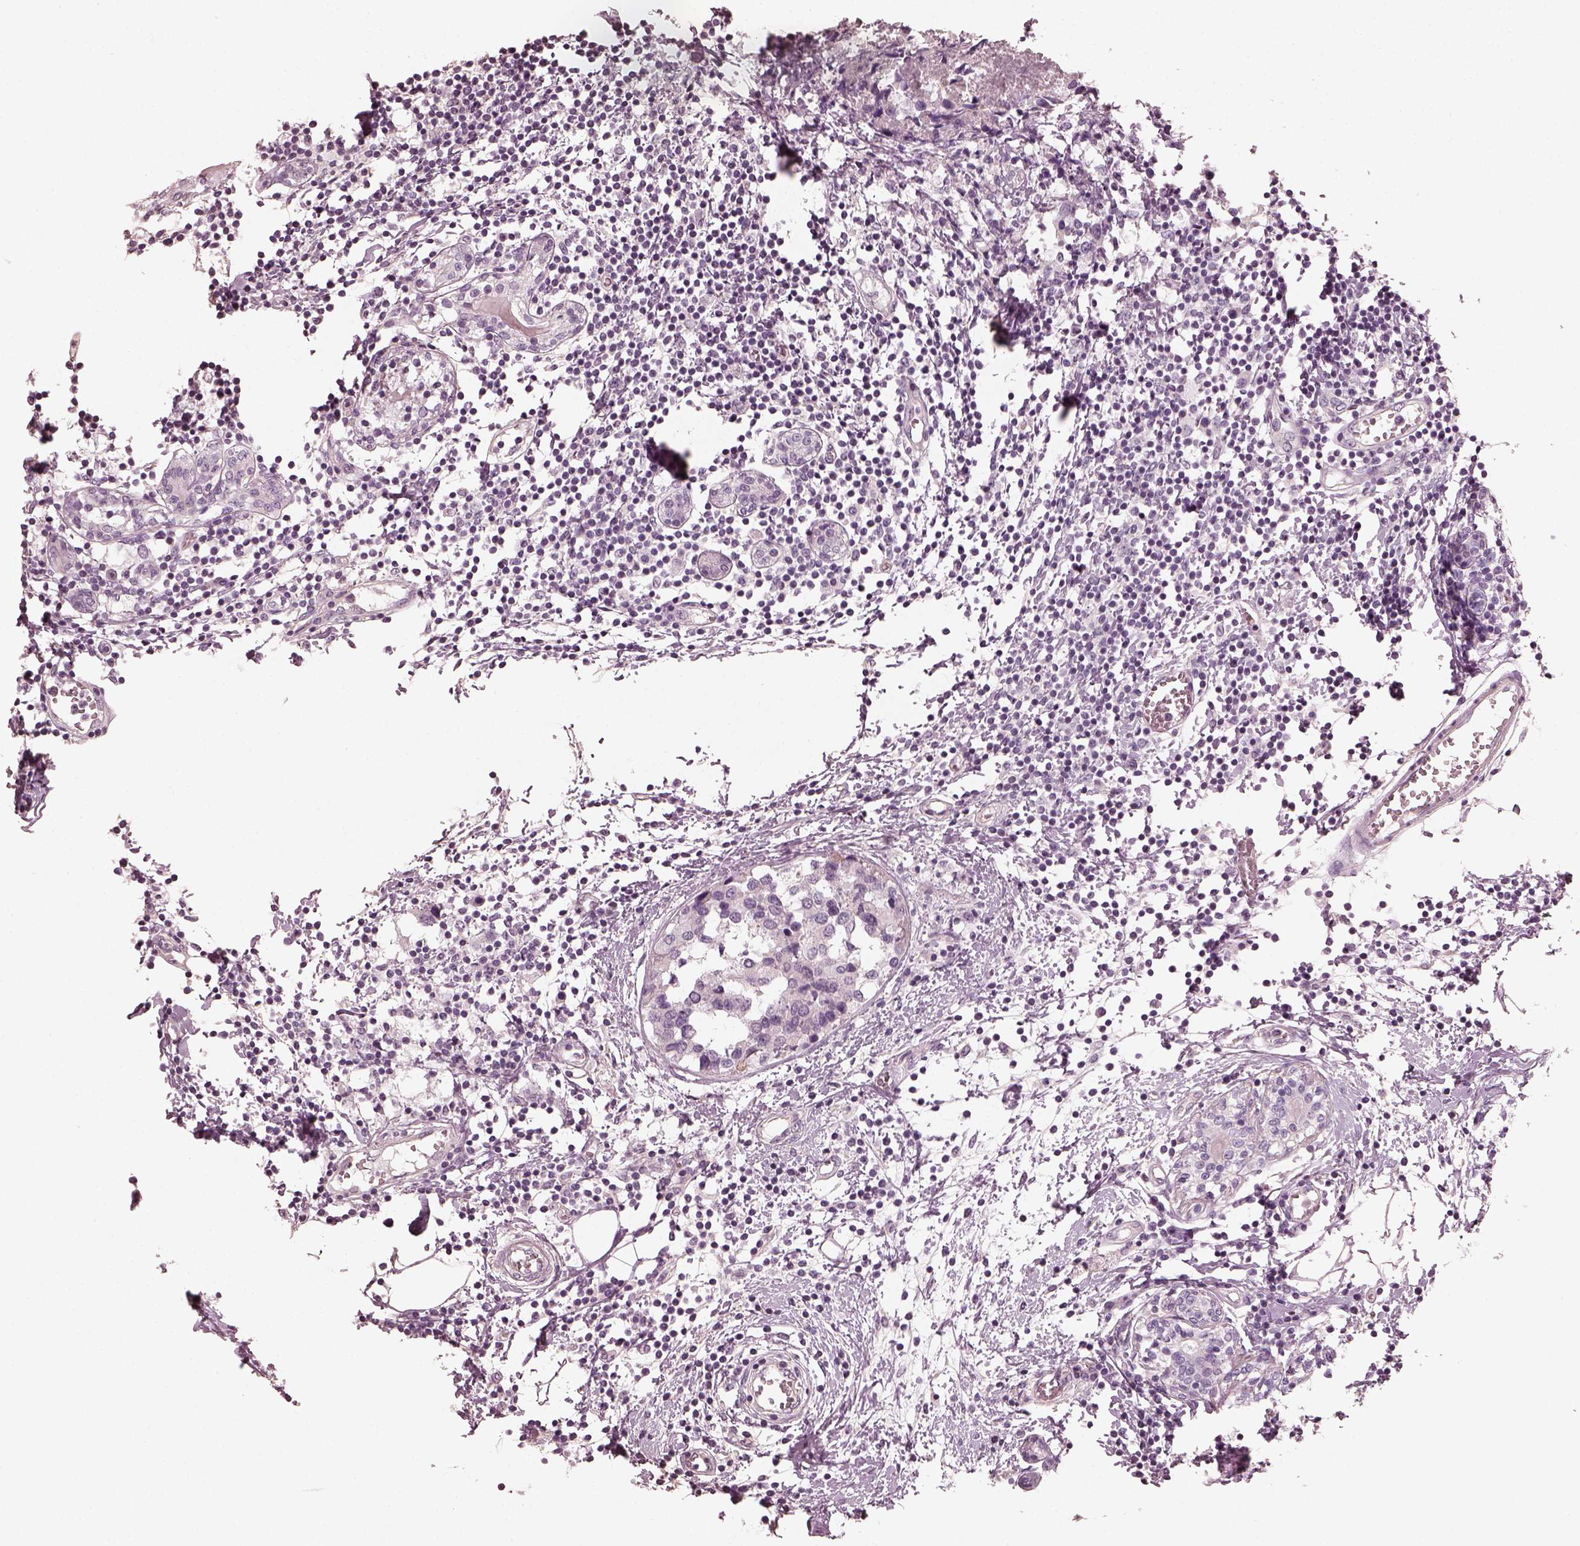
{"staining": {"intensity": "negative", "quantity": "none", "location": "none"}, "tissue": "breast cancer", "cell_type": "Tumor cells", "image_type": "cancer", "snomed": [{"axis": "morphology", "description": "Lobular carcinoma"}, {"axis": "topography", "description": "Breast"}], "caption": "High magnification brightfield microscopy of breast cancer stained with DAB (brown) and counterstained with hematoxylin (blue): tumor cells show no significant positivity.", "gene": "OPTC", "patient": {"sex": "female", "age": 59}}